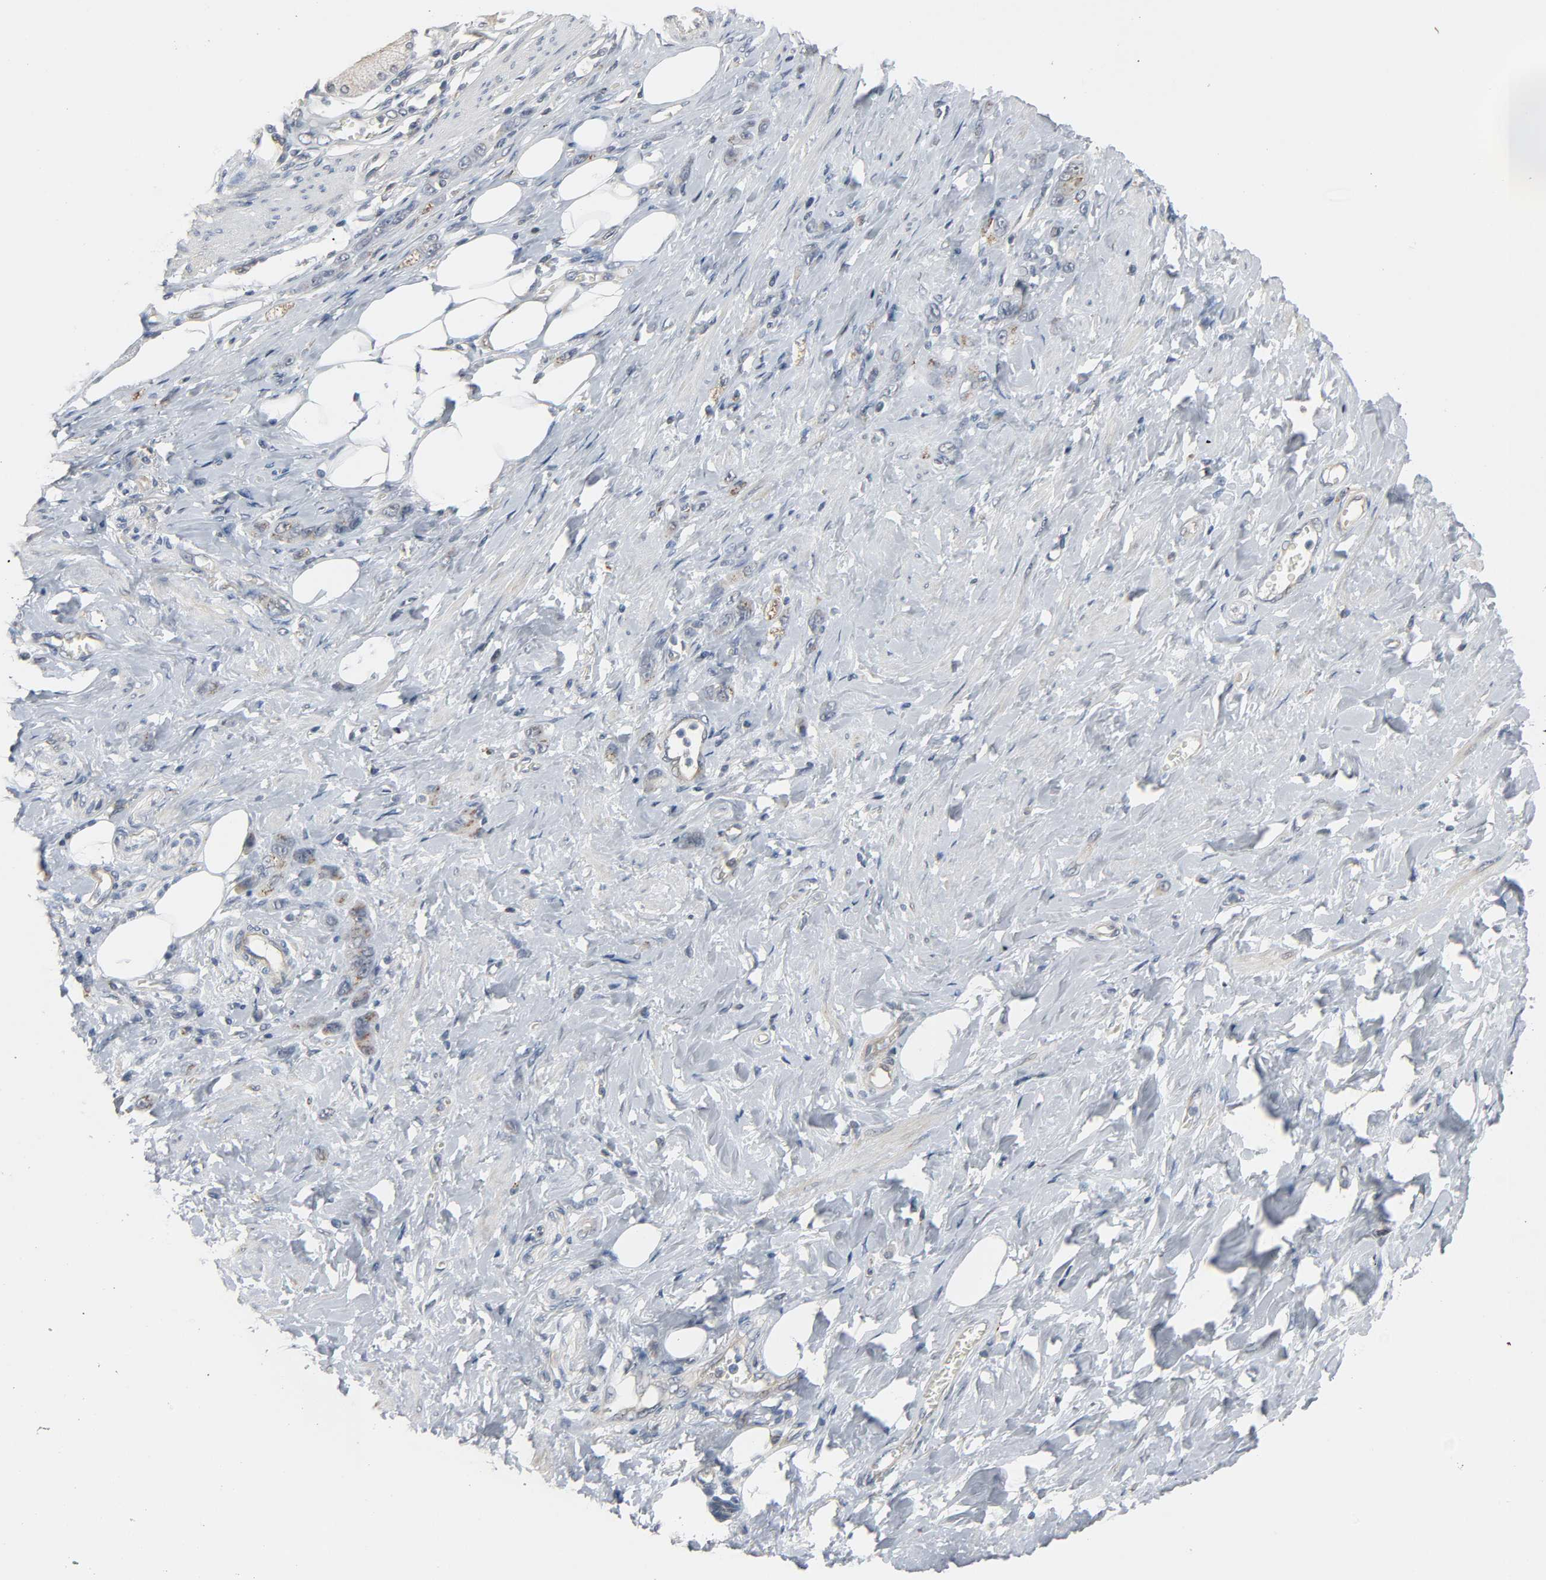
{"staining": {"intensity": "weak", "quantity": "<25%", "location": "cytoplasmic/membranous"}, "tissue": "stomach cancer", "cell_type": "Tumor cells", "image_type": "cancer", "snomed": [{"axis": "morphology", "description": "Adenocarcinoma, NOS"}, {"axis": "topography", "description": "Stomach"}], "caption": "DAB (3,3'-diaminobenzidine) immunohistochemical staining of stomach cancer demonstrates no significant staining in tumor cells. Brightfield microscopy of immunohistochemistry (IHC) stained with DAB (3,3'-diaminobenzidine) (brown) and hematoxylin (blue), captured at high magnification.", "gene": "CD4", "patient": {"sex": "male", "age": 82}}